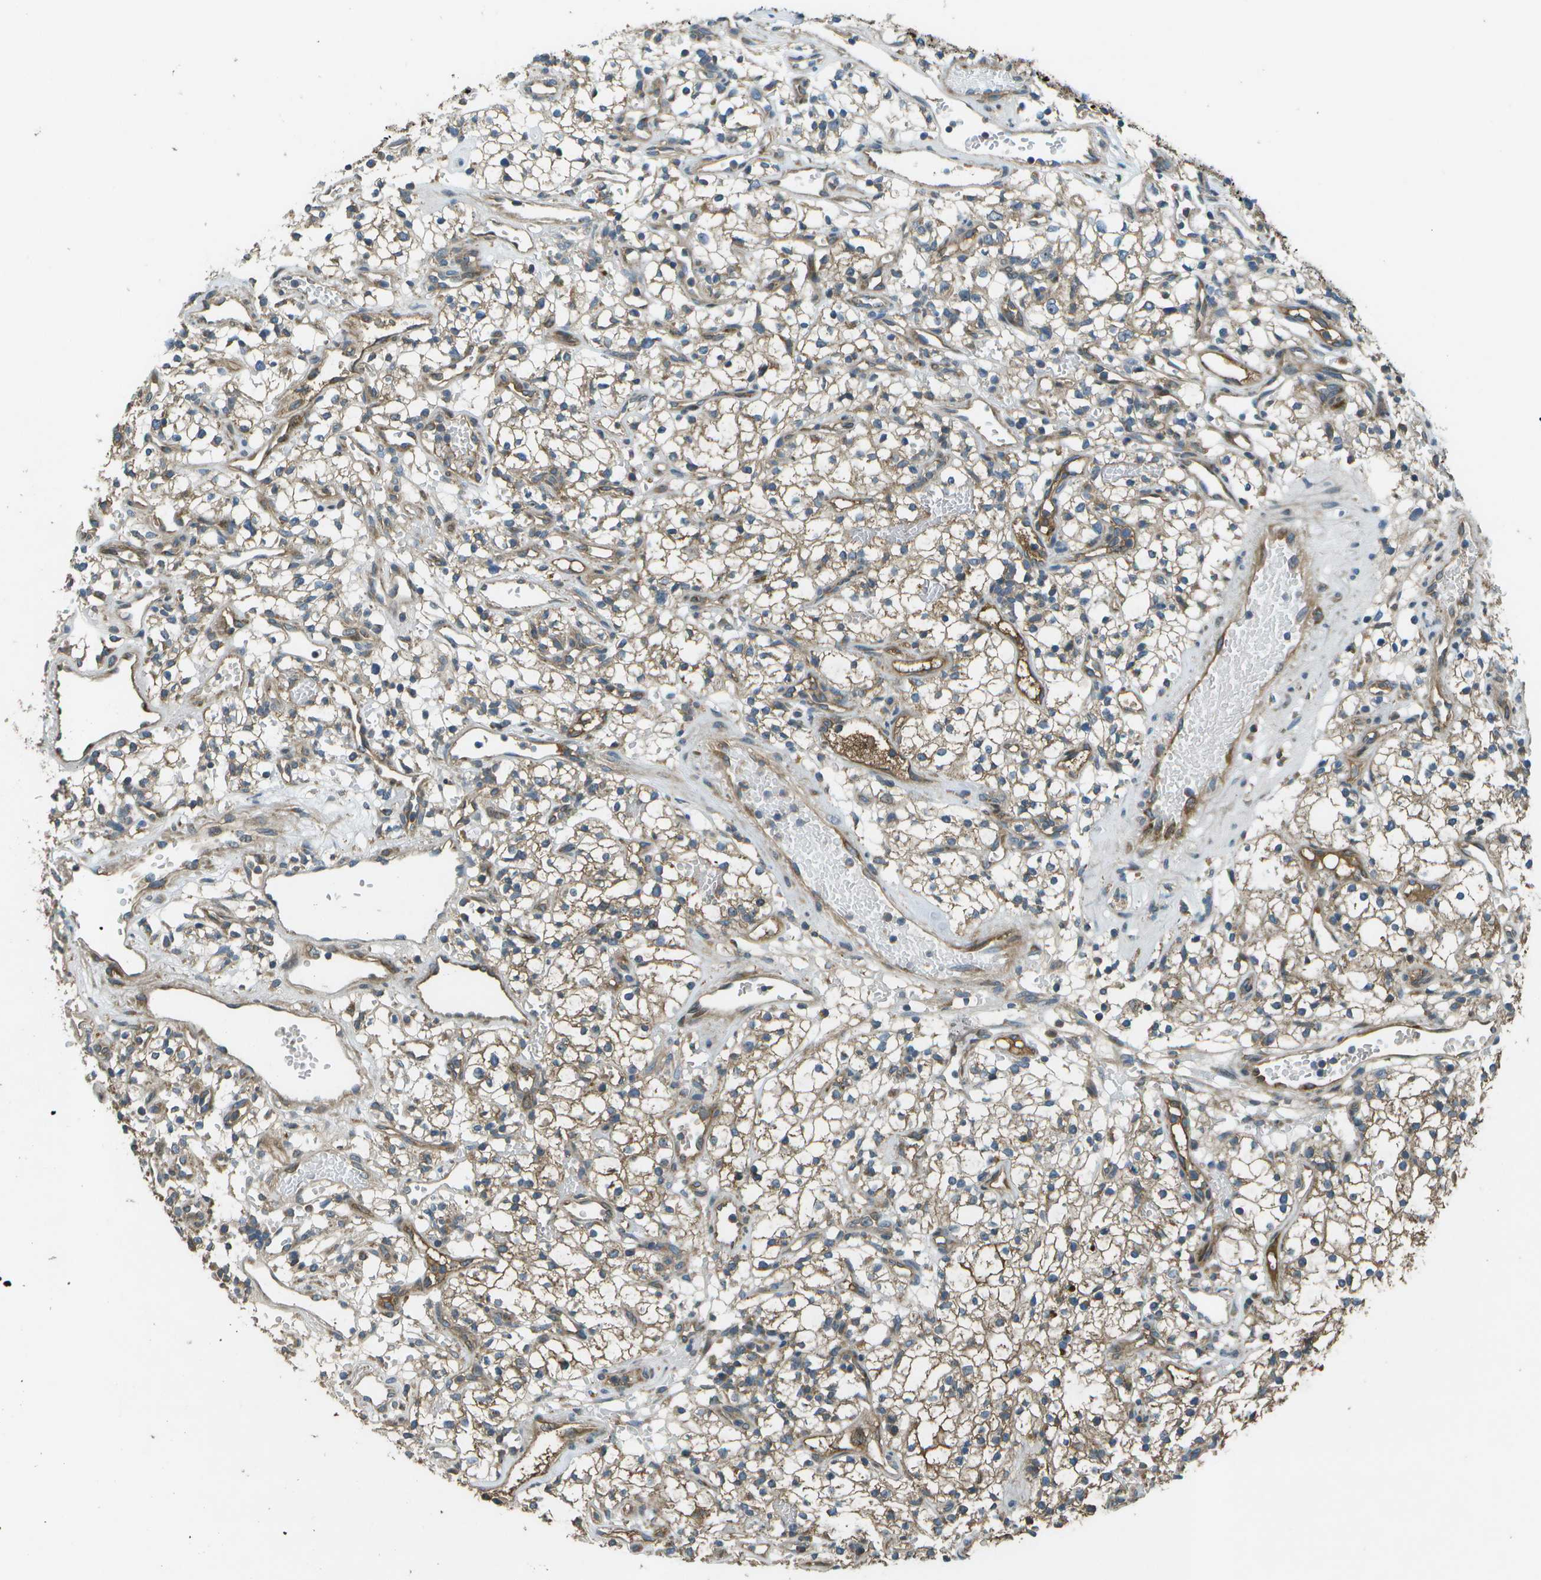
{"staining": {"intensity": "moderate", "quantity": ">75%", "location": "cytoplasmic/membranous"}, "tissue": "renal cancer", "cell_type": "Tumor cells", "image_type": "cancer", "snomed": [{"axis": "morphology", "description": "Adenocarcinoma, NOS"}, {"axis": "topography", "description": "Kidney"}], "caption": "Renal cancer (adenocarcinoma) tissue shows moderate cytoplasmic/membranous staining in approximately >75% of tumor cells (DAB (3,3'-diaminobenzidine) IHC, brown staining for protein, blue staining for nuclei).", "gene": "PXYLP1", "patient": {"sex": "male", "age": 59}}